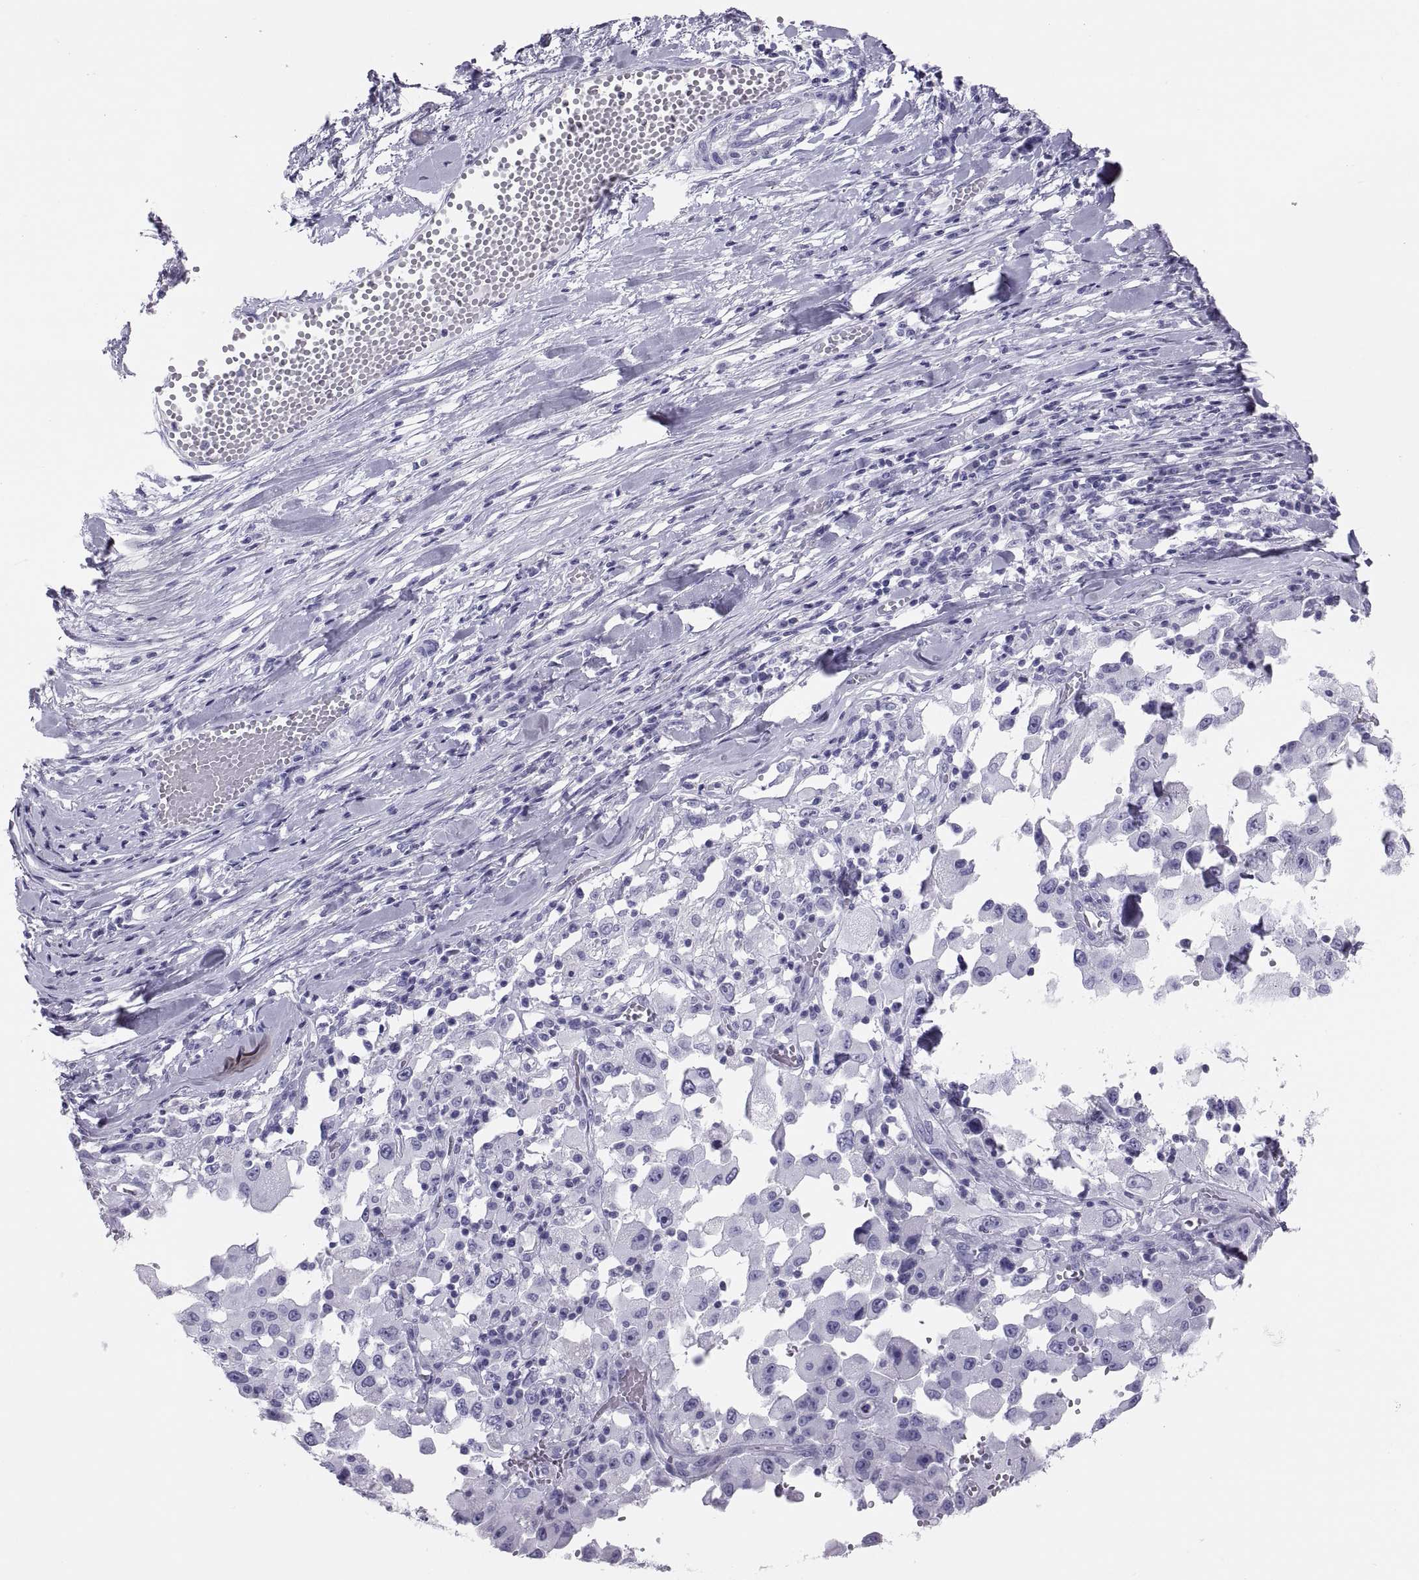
{"staining": {"intensity": "negative", "quantity": "none", "location": "none"}, "tissue": "melanoma", "cell_type": "Tumor cells", "image_type": "cancer", "snomed": [{"axis": "morphology", "description": "Malignant melanoma, Metastatic site"}, {"axis": "topography", "description": "Lymph node"}], "caption": "Image shows no protein positivity in tumor cells of malignant melanoma (metastatic site) tissue.", "gene": "PAX2", "patient": {"sex": "male", "age": 50}}